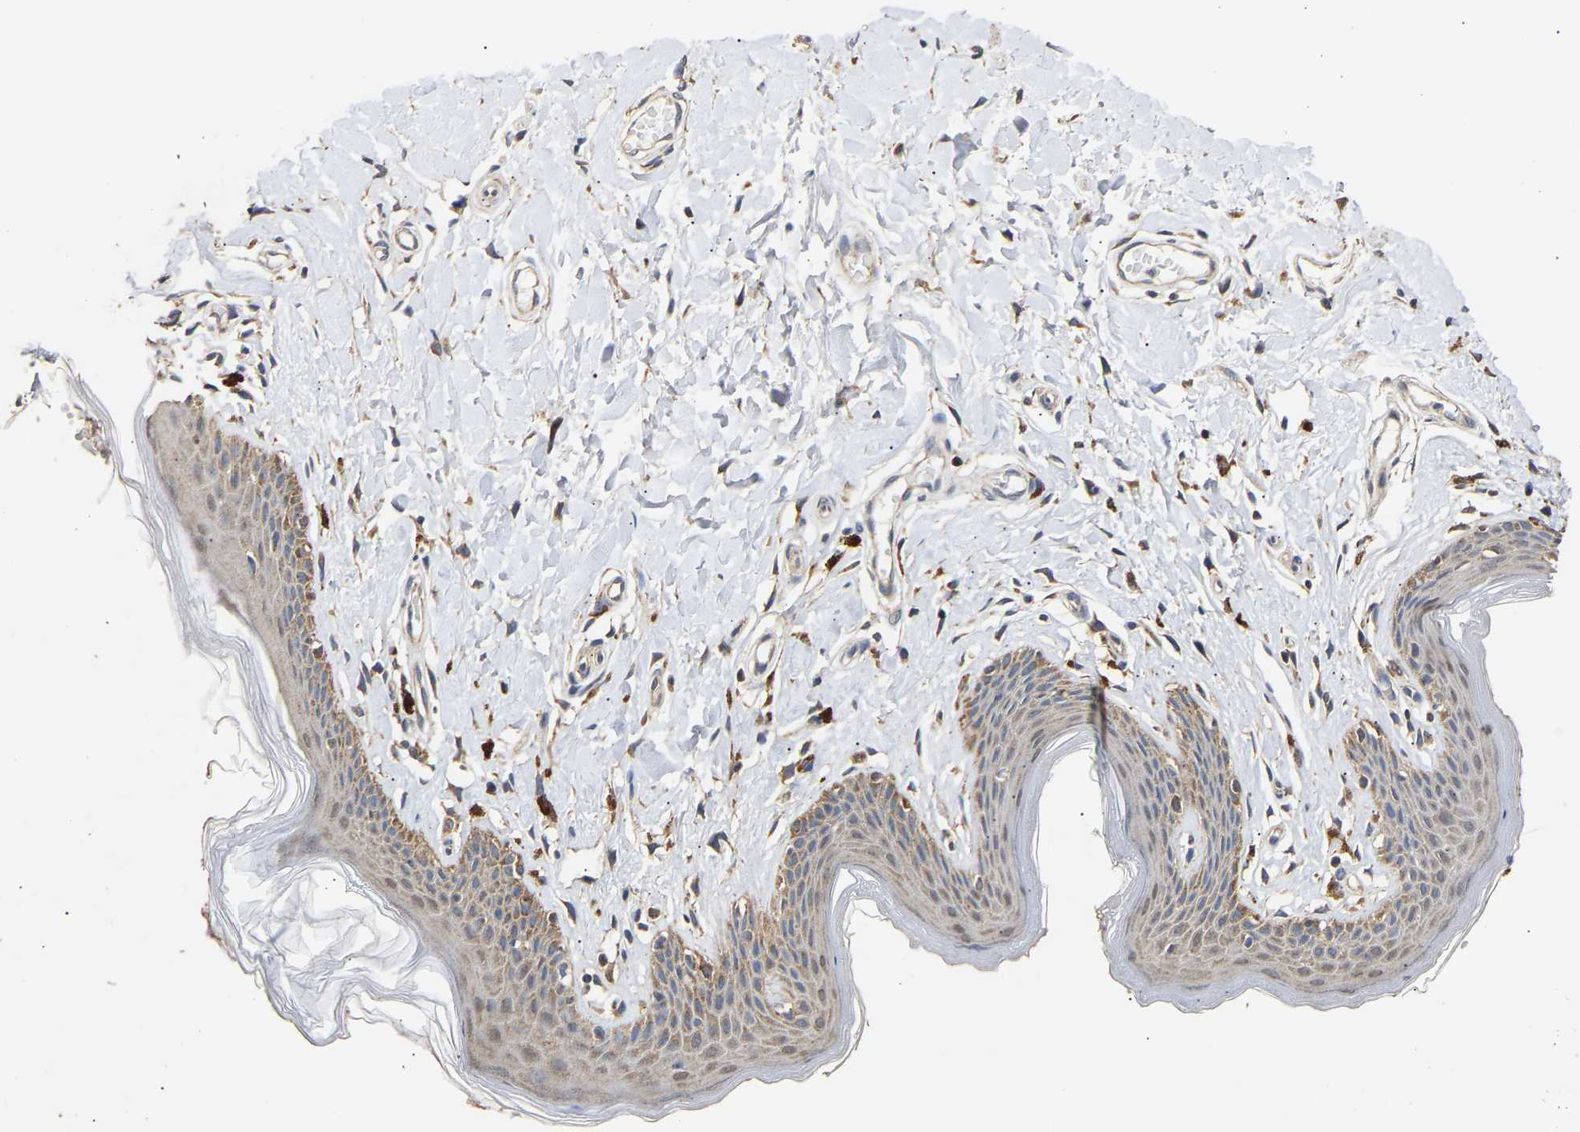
{"staining": {"intensity": "moderate", "quantity": "25%-75%", "location": "cytoplasmic/membranous,nuclear"}, "tissue": "skin", "cell_type": "Epidermal cells", "image_type": "normal", "snomed": [{"axis": "morphology", "description": "Normal tissue, NOS"}, {"axis": "topography", "description": "Vulva"}], "caption": "Immunohistochemical staining of benign skin shows medium levels of moderate cytoplasmic/membranous,nuclear staining in about 25%-75% of epidermal cells.", "gene": "ZNF26", "patient": {"sex": "female", "age": 66}}